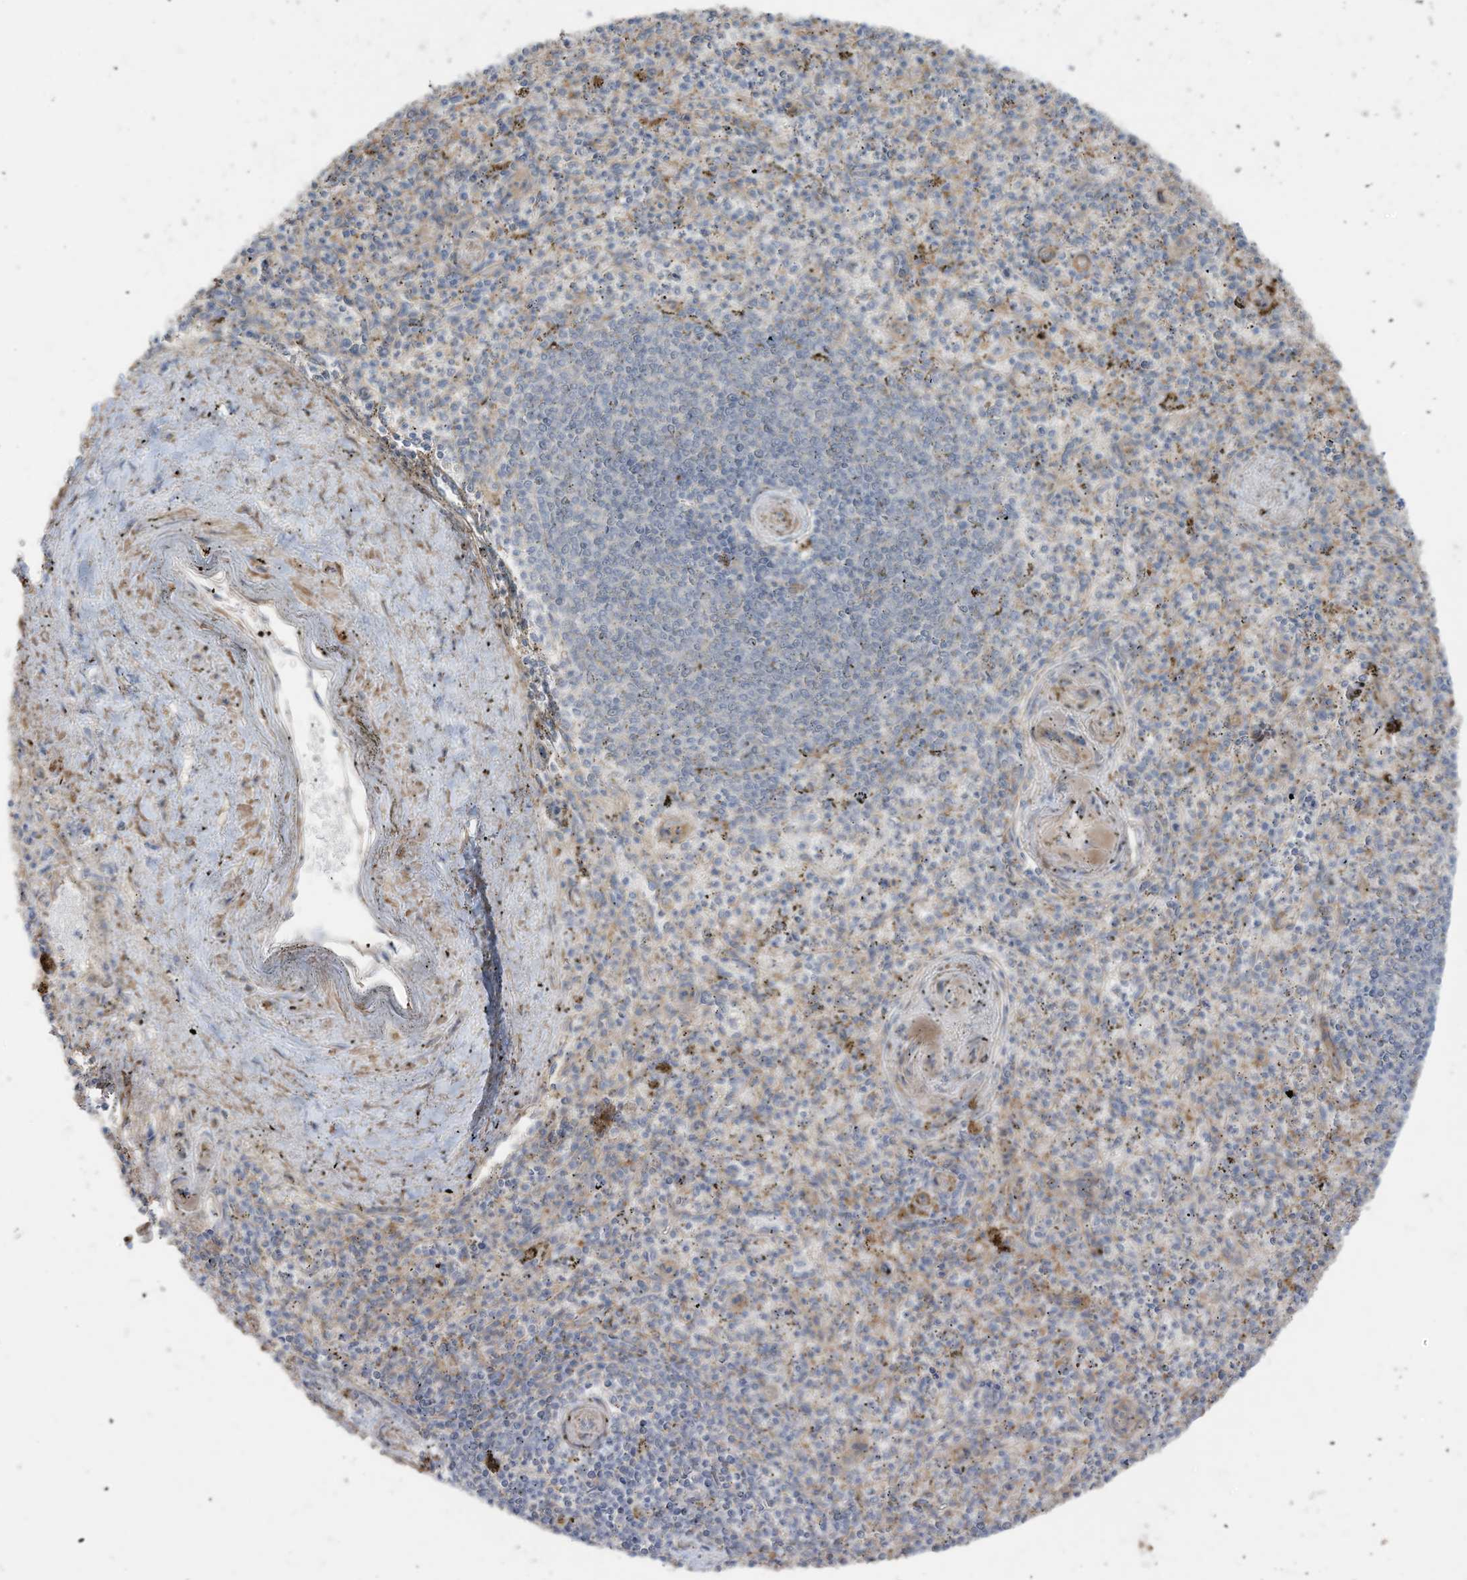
{"staining": {"intensity": "negative", "quantity": "none", "location": "none"}, "tissue": "spleen", "cell_type": "Cells in red pulp", "image_type": "normal", "snomed": [{"axis": "morphology", "description": "Normal tissue, NOS"}, {"axis": "topography", "description": "Spleen"}], "caption": "Histopathology image shows no significant protein expression in cells in red pulp of normal spleen.", "gene": "SLC17A7", "patient": {"sex": "male", "age": 72}}